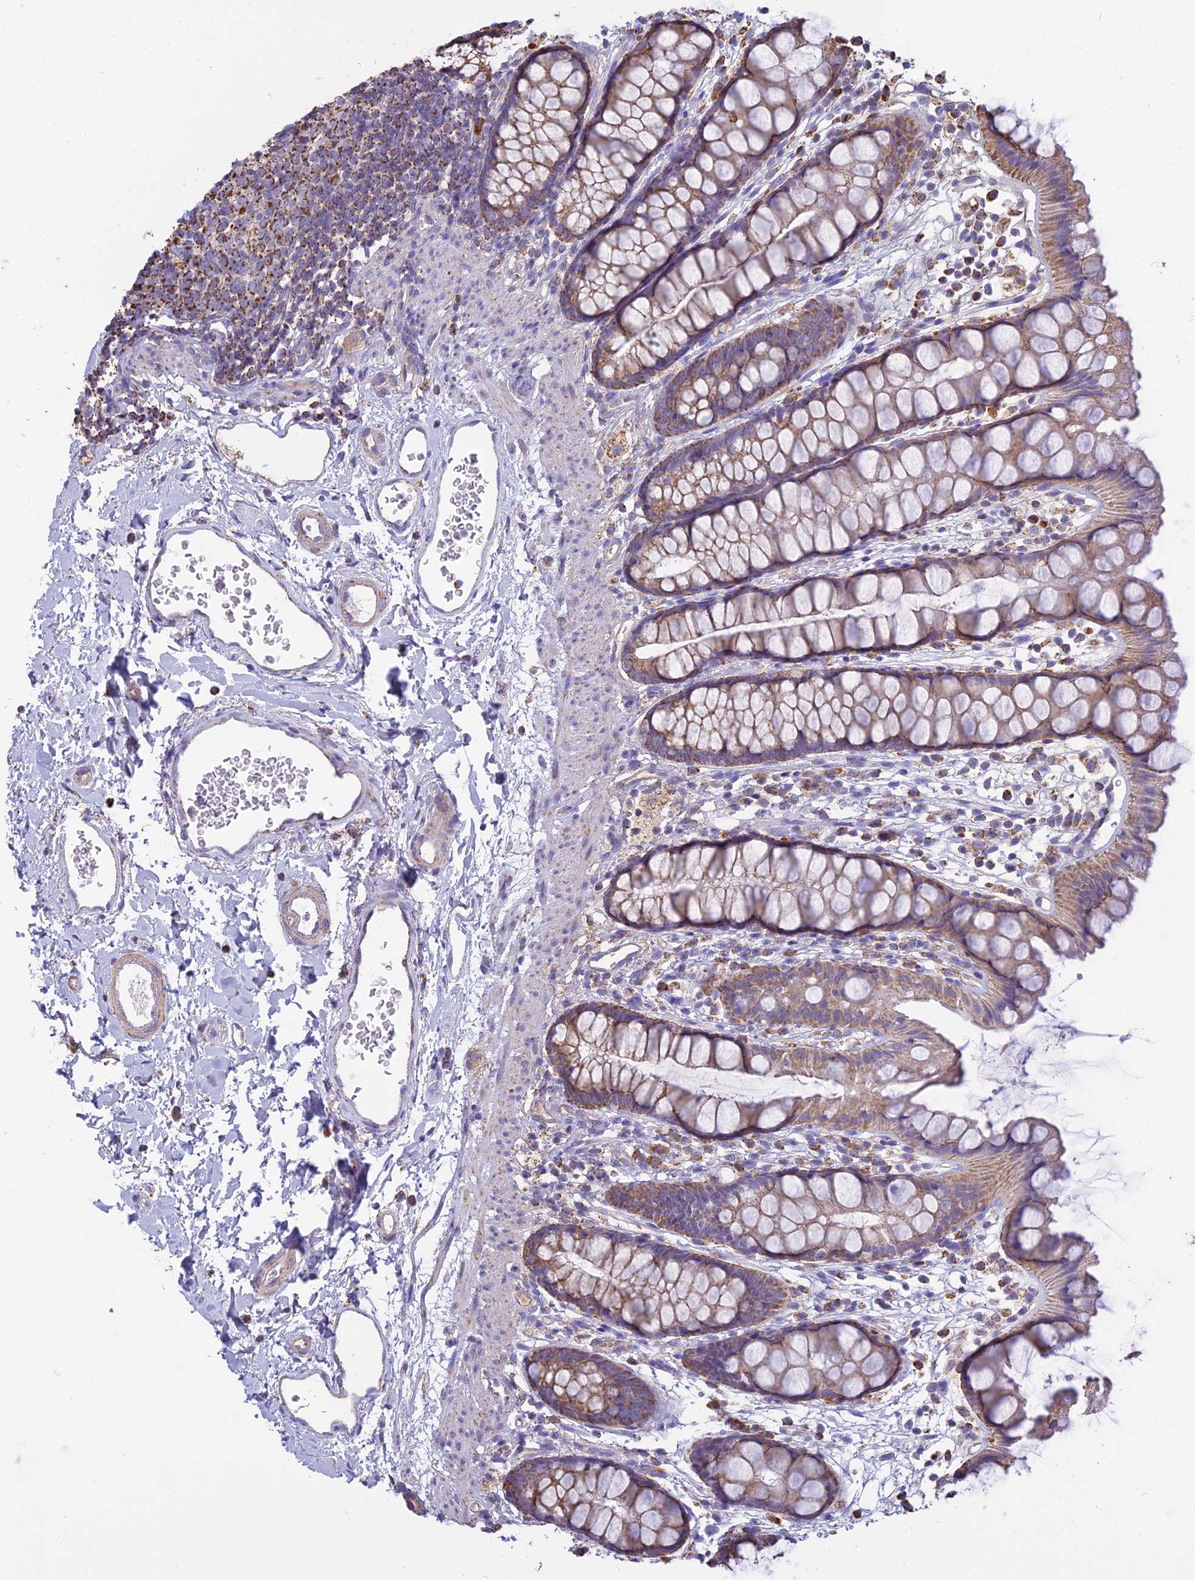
{"staining": {"intensity": "moderate", "quantity": ">75%", "location": "cytoplasmic/membranous"}, "tissue": "rectum", "cell_type": "Glandular cells", "image_type": "normal", "snomed": [{"axis": "morphology", "description": "Normal tissue, NOS"}, {"axis": "topography", "description": "Rectum"}], "caption": "Glandular cells display moderate cytoplasmic/membranous expression in about >75% of cells in benign rectum.", "gene": "OR2W3", "patient": {"sex": "female", "age": 65}}